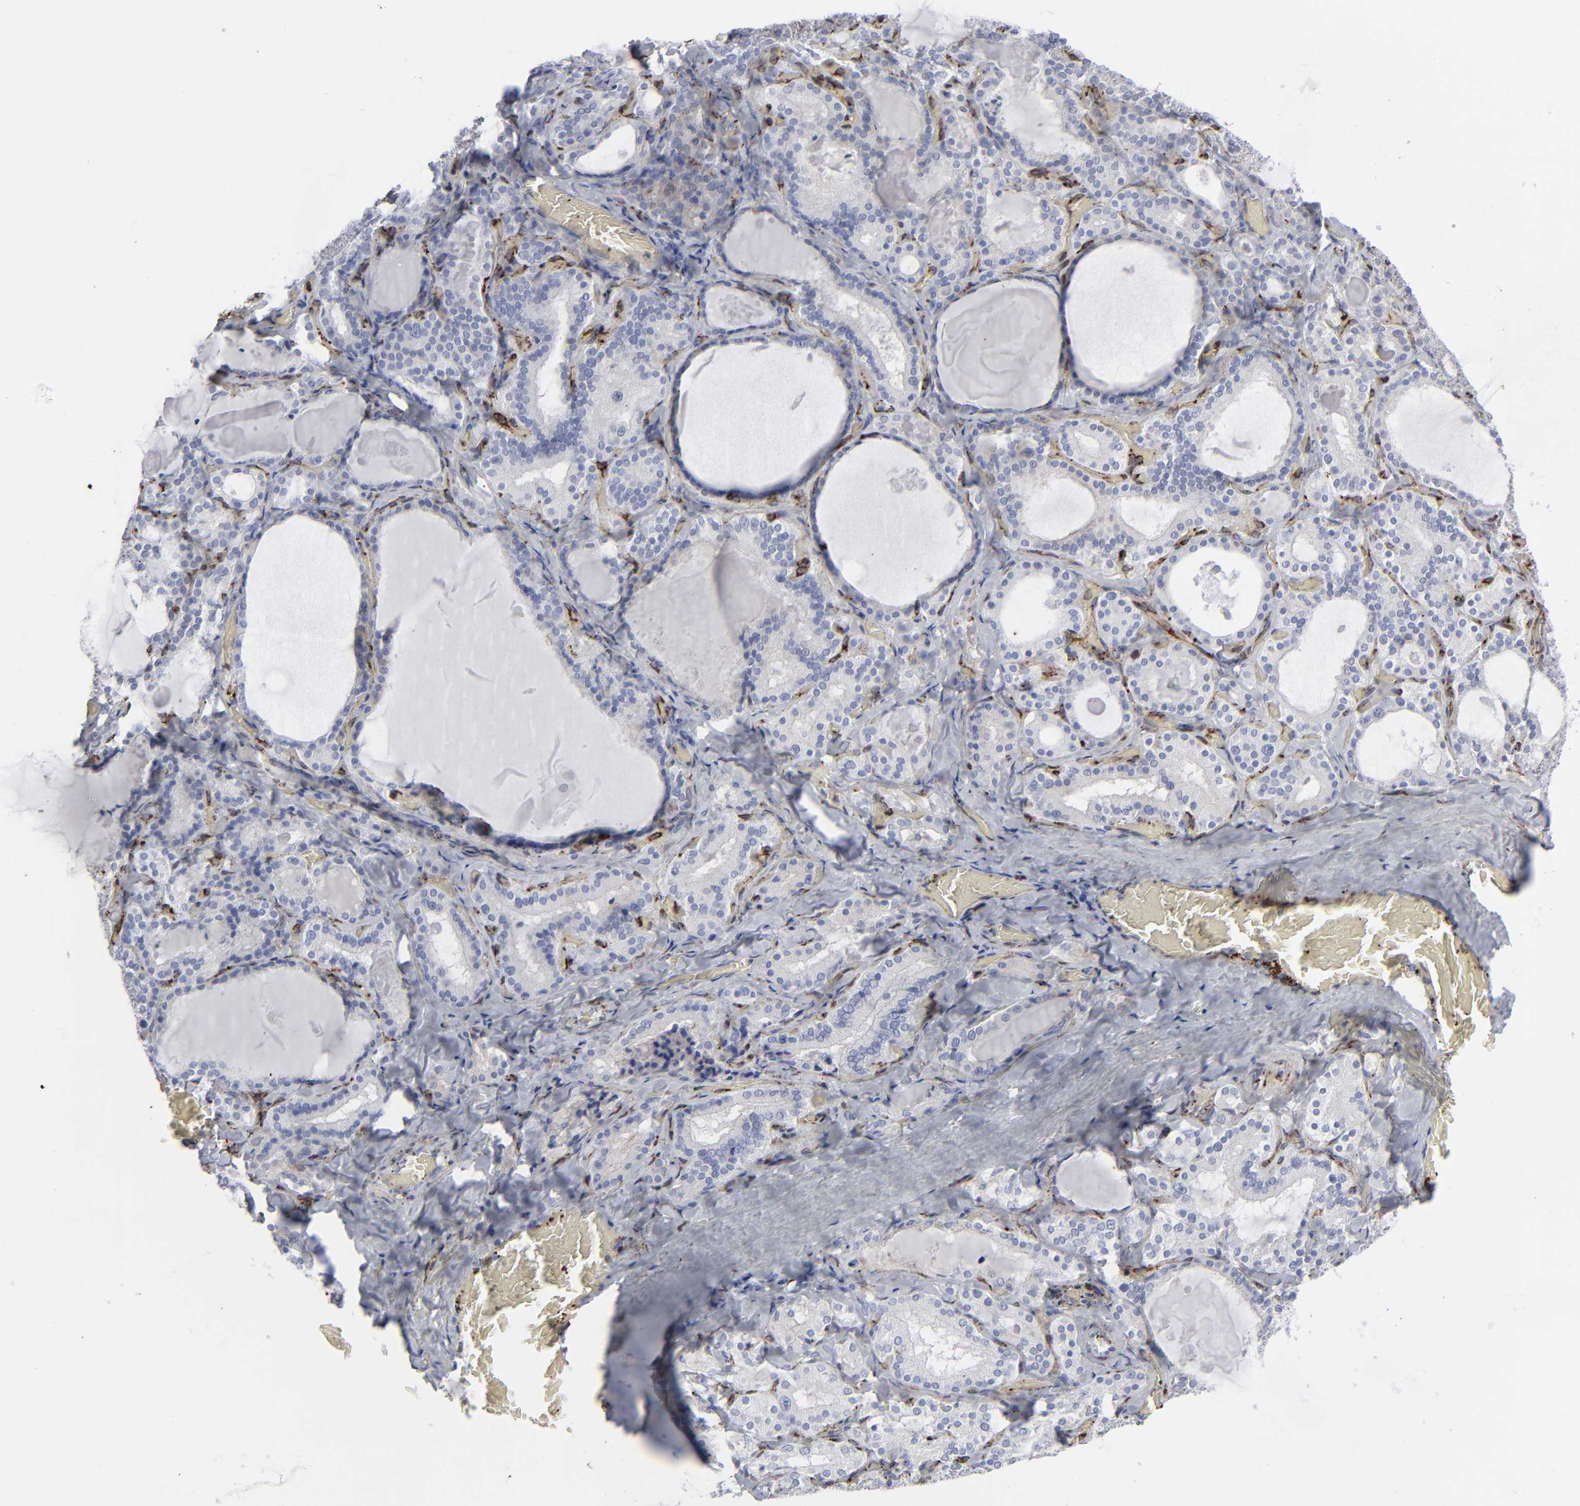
{"staining": {"intensity": "negative", "quantity": "none", "location": "none"}, "tissue": "thyroid gland", "cell_type": "Glandular cells", "image_type": "normal", "snomed": [{"axis": "morphology", "description": "Normal tissue, NOS"}, {"axis": "topography", "description": "Thyroid gland"}], "caption": "Immunohistochemistry (IHC) micrograph of benign human thyroid gland stained for a protein (brown), which reveals no positivity in glandular cells.", "gene": "SPARC", "patient": {"sex": "female", "age": 33}}